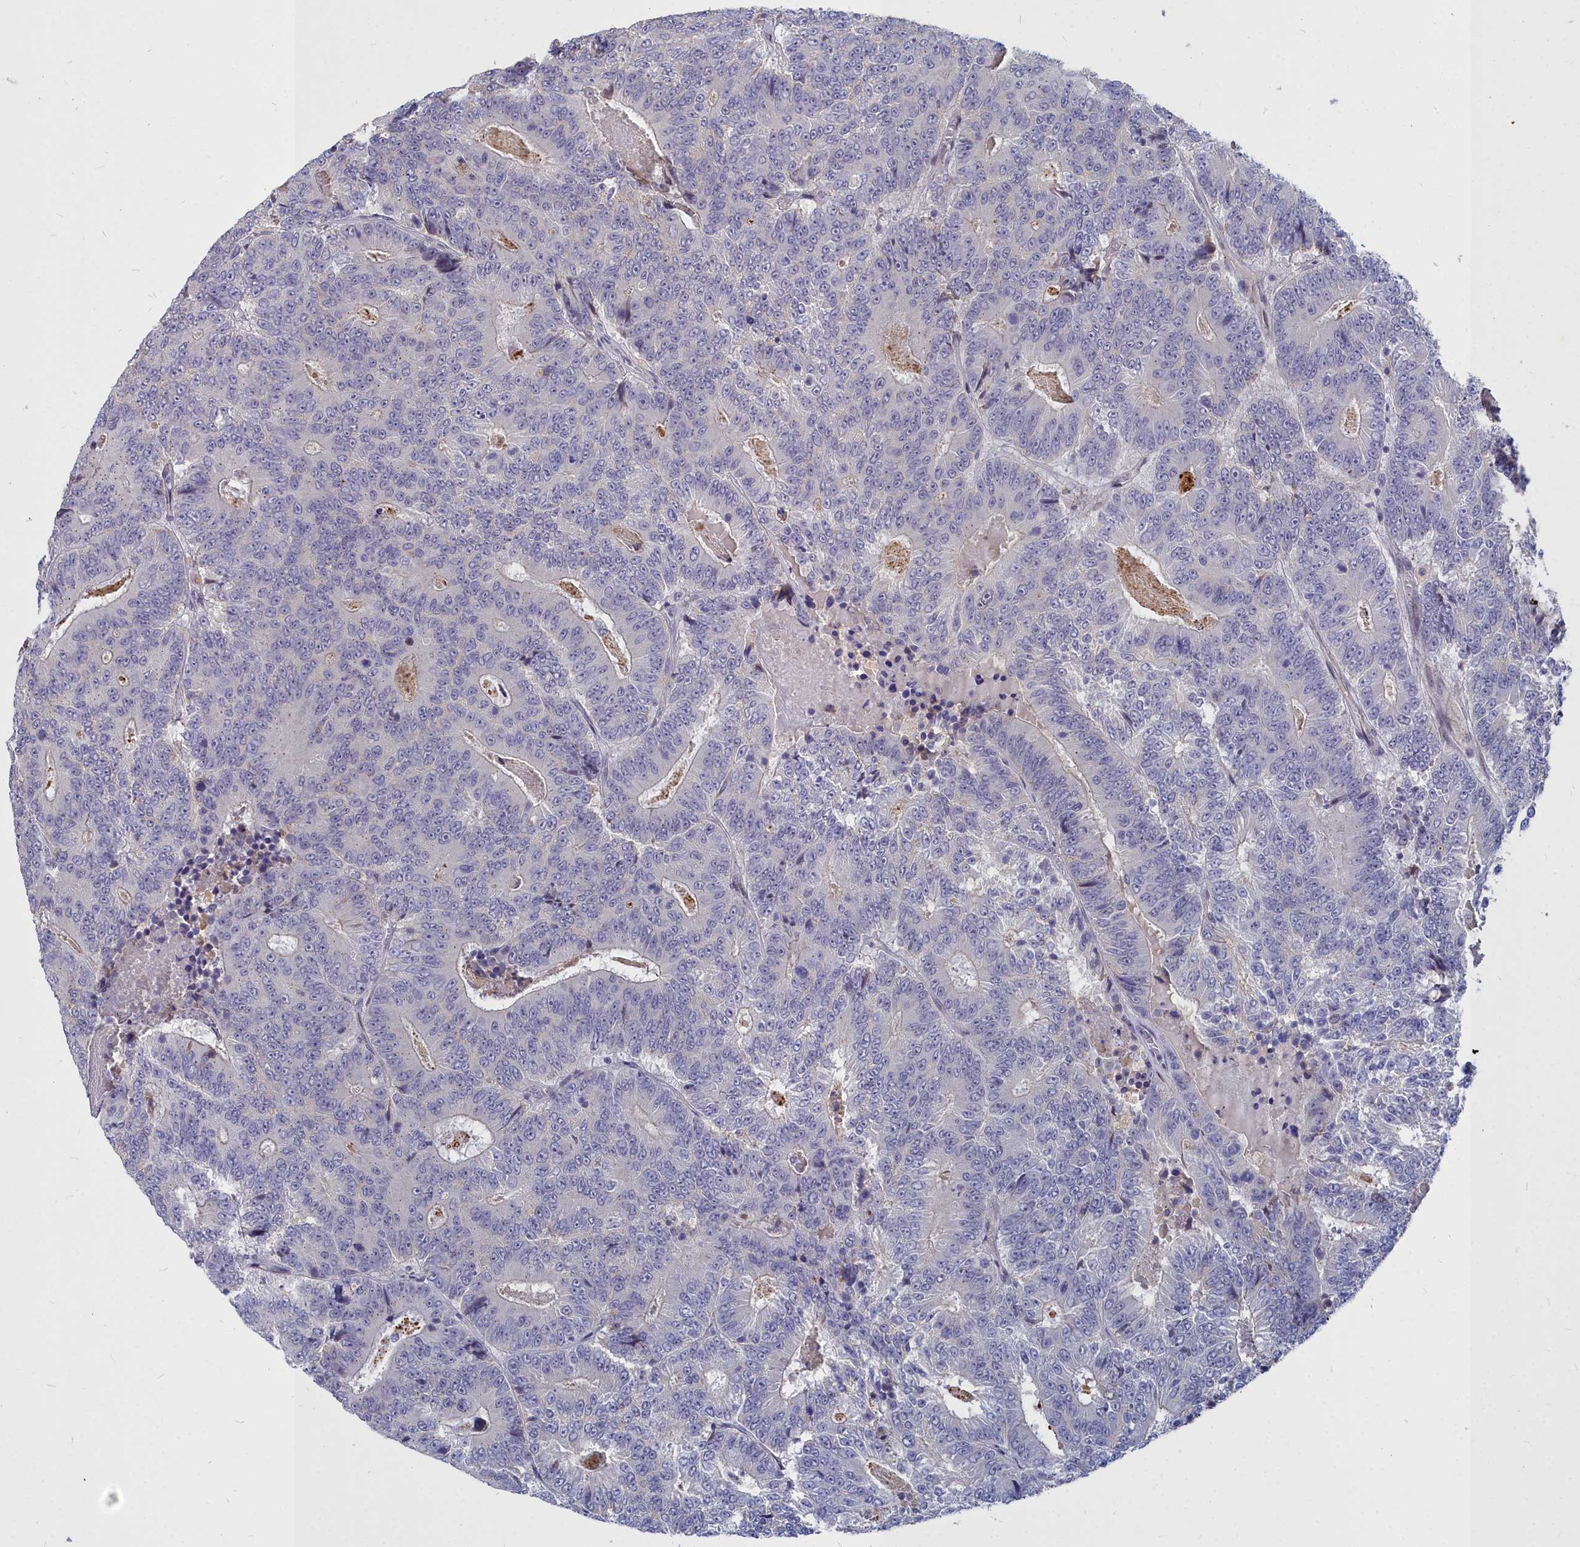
{"staining": {"intensity": "negative", "quantity": "none", "location": "none"}, "tissue": "colorectal cancer", "cell_type": "Tumor cells", "image_type": "cancer", "snomed": [{"axis": "morphology", "description": "Adenocarcinoma, NOS"}, {"axis": "topography", "description": "Colon"}], "caption": "A high-resolution micrograph shows immunohistochemistry staining of colorectal cancer, which reveals no significant staining in tumor cells.", "gene": "NOXA1", "patient": {"sex": "male", "age": 83}}